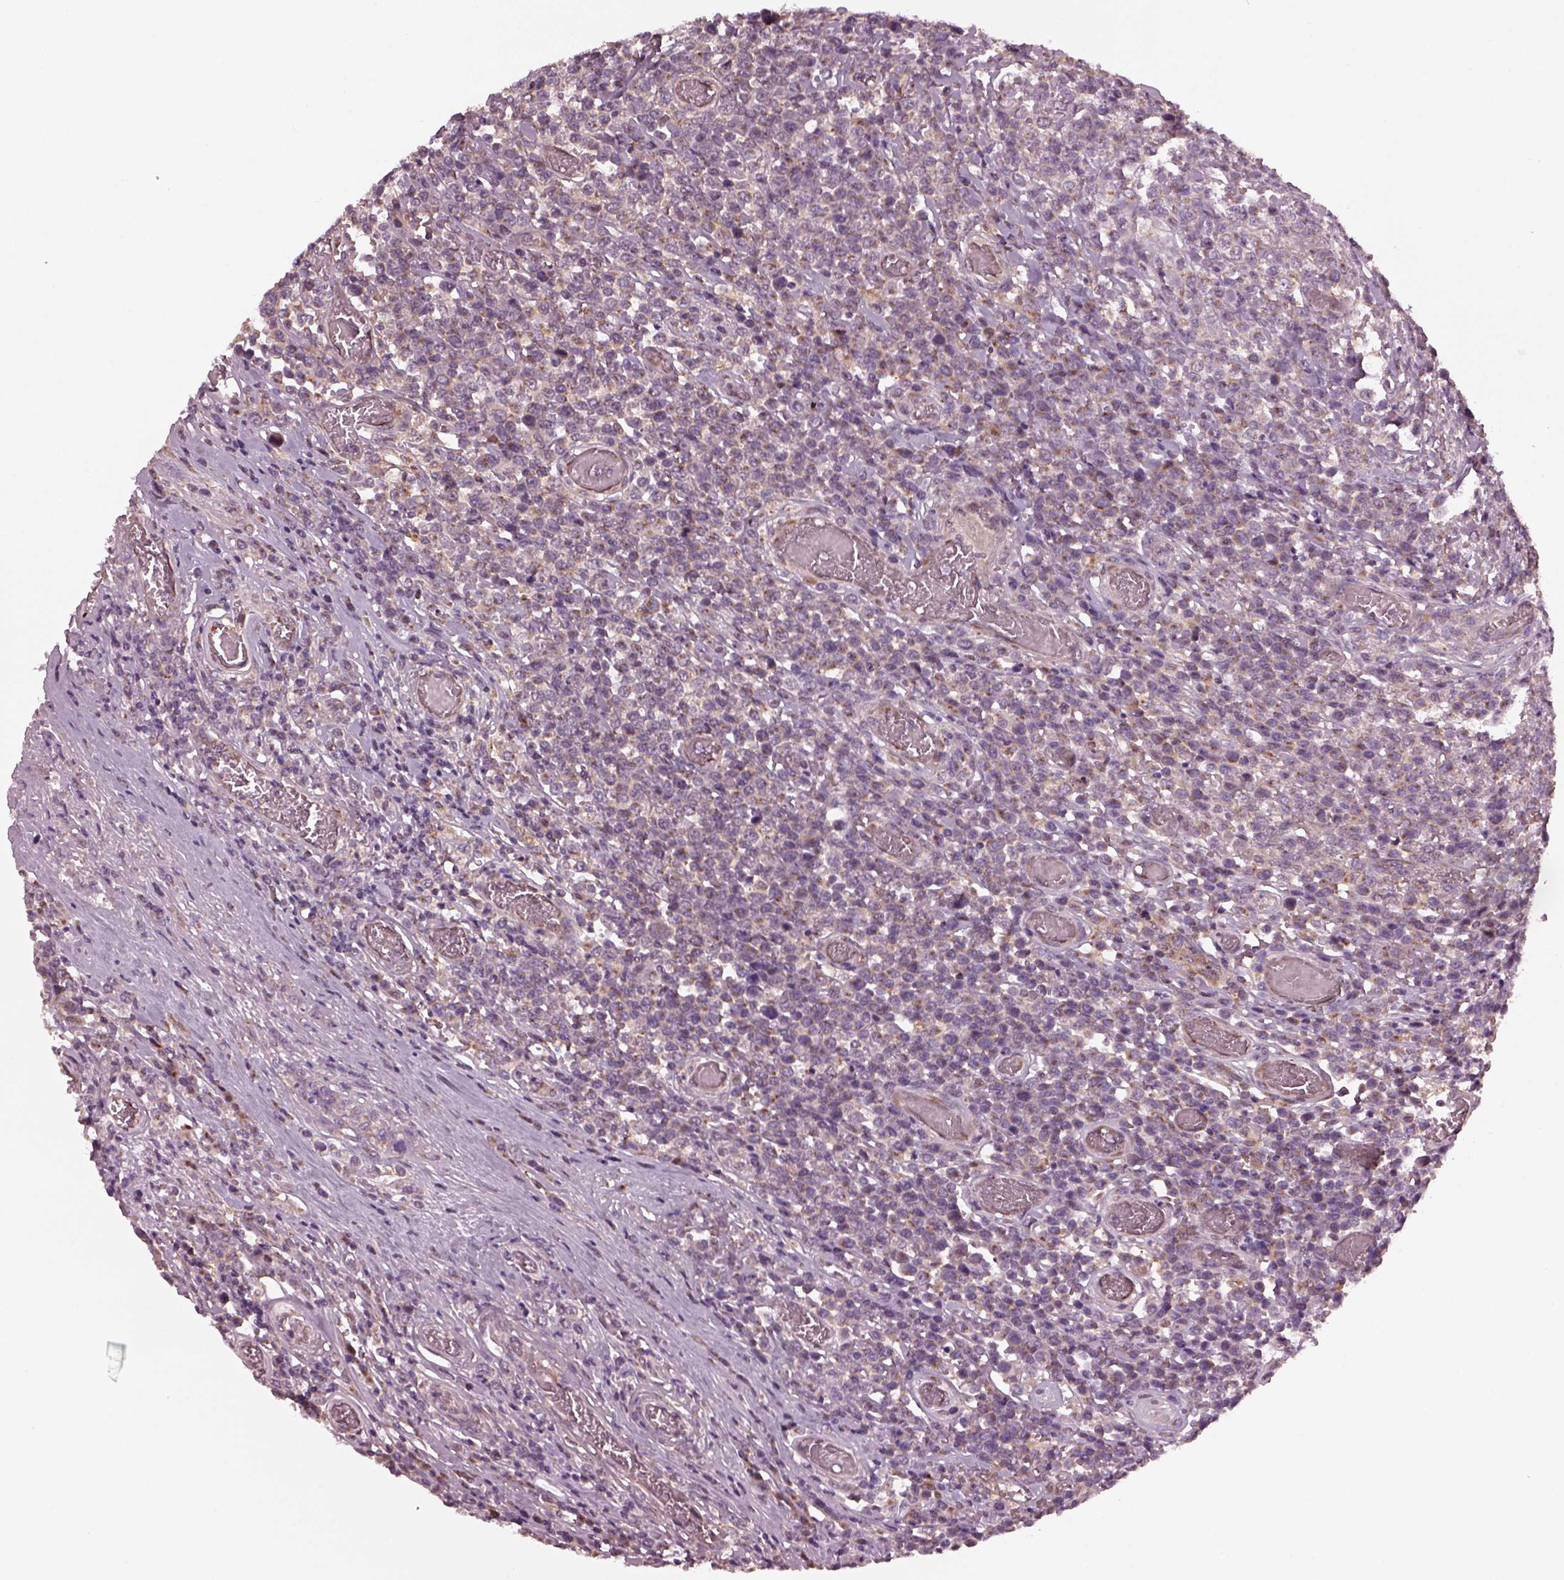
{"staining": {"intensity": "moderate", "quantity": "<25%", "location": "cytoplasmic/membranous"}, "tissue": "lymphoma", "cell_type": "Tumor cells", "image_type": "cancer", "snomed": [{"axis": "morphology", "description": "Malignant lymphoma, non-Hodgkin's type, High grade"}, {"axis": "topography", "description": "Soft tissue"}], "caption": "Tumor cells demonstrate low levels of moderate cytoplasmic/membranous expression in approximately <25% of cells in high-grade malignant lymphoma, non-Hodgkin's type.", "gene": "RUFY3", "patient": {"sex": "female", "age": 56}}